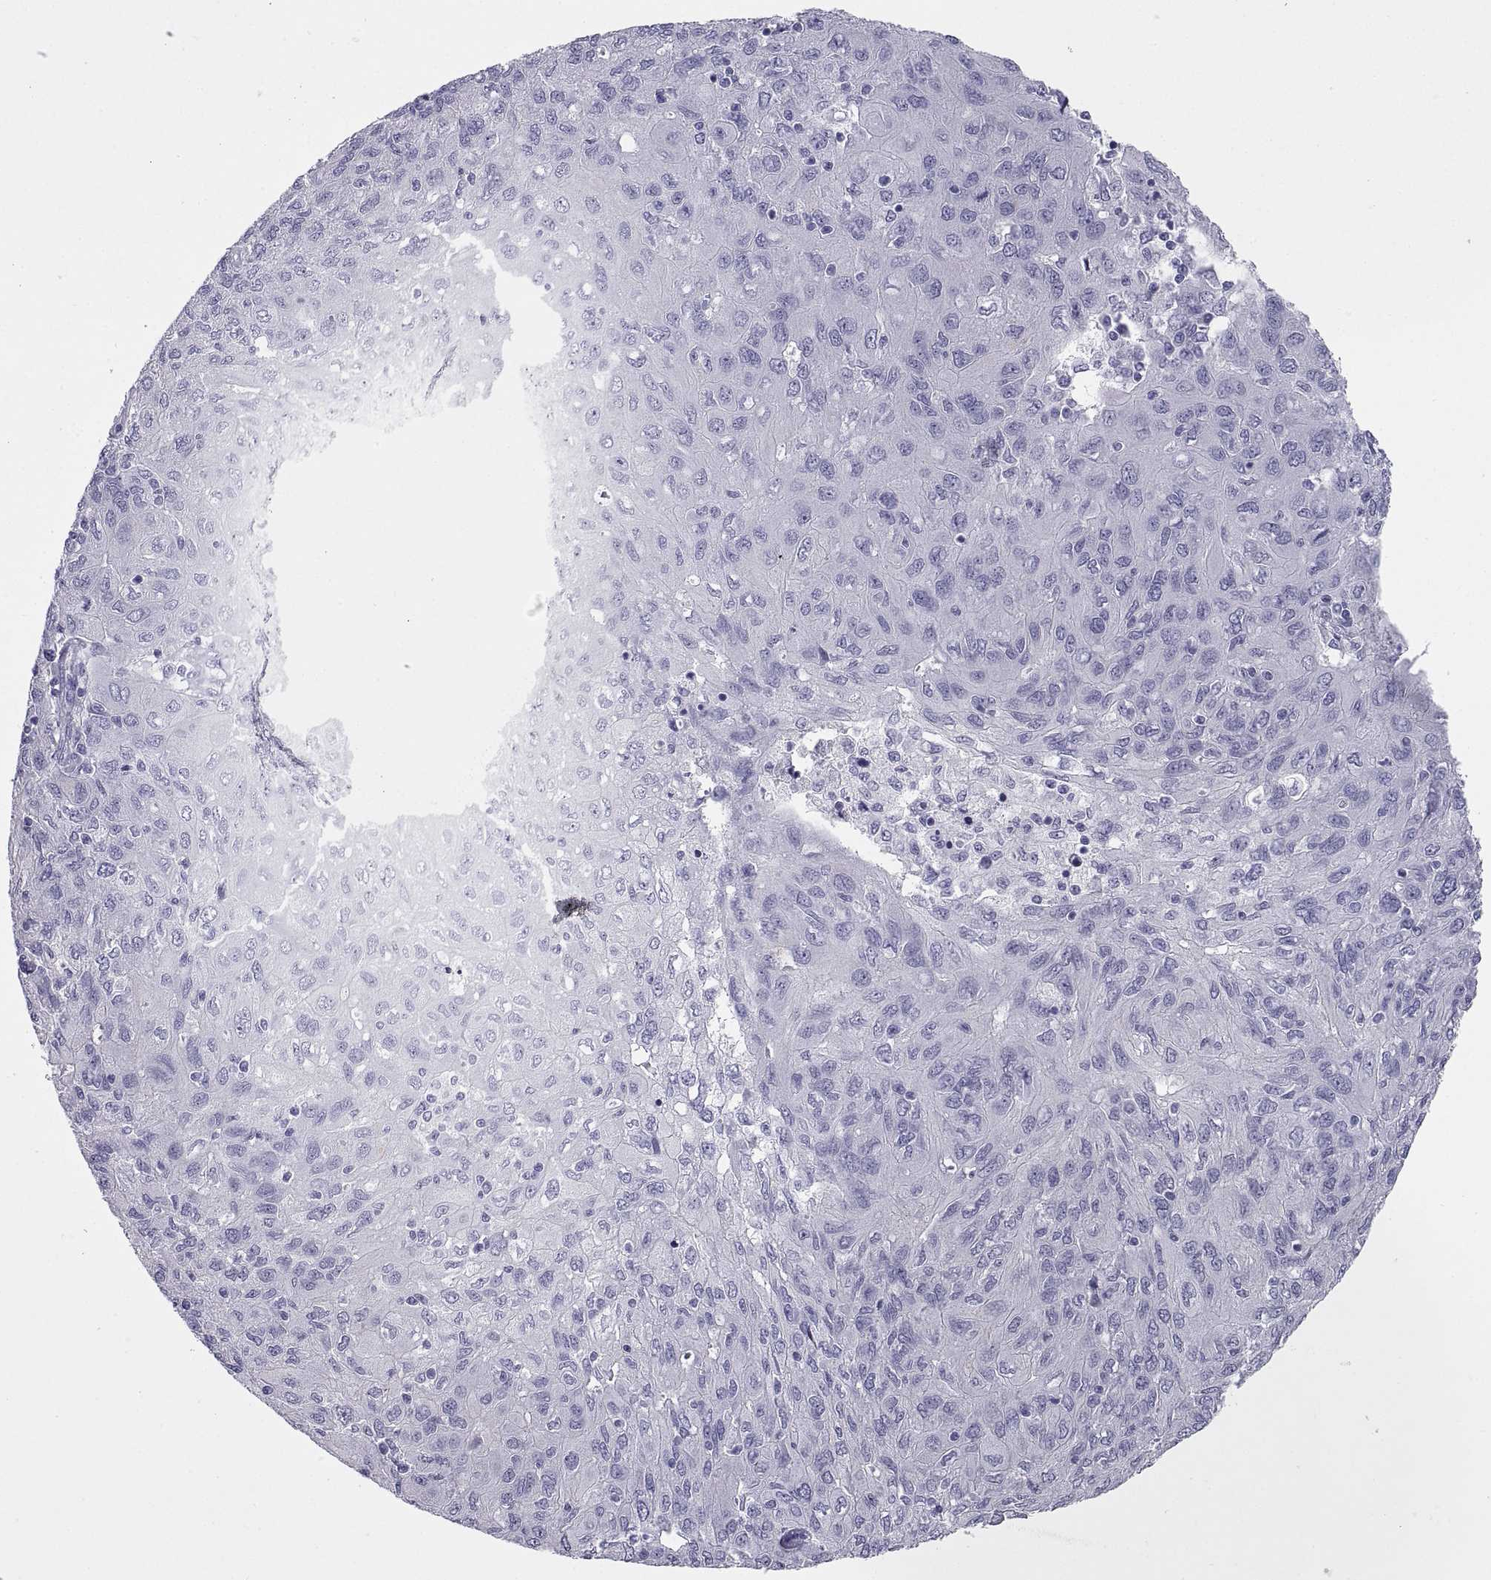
{"staining": {"intensity": "negative", "quantity": "none", "location": "none"}, "tissue": "ovarian cancer", "cell_type": "Tumor cells", "image_type": "cancer", "snomed": [{"axis": "morphology", "description": "Carcinoma, endometroid"}, {"axis": "topography", "description": "Ovary"}], "caption": "Human ovarian cancer stained for a protein using immunohistochemistry (IHC) reveals no staining in tumor cells.", "gene": "RGS20", "patient": {"sex": "female", "age": 50}}